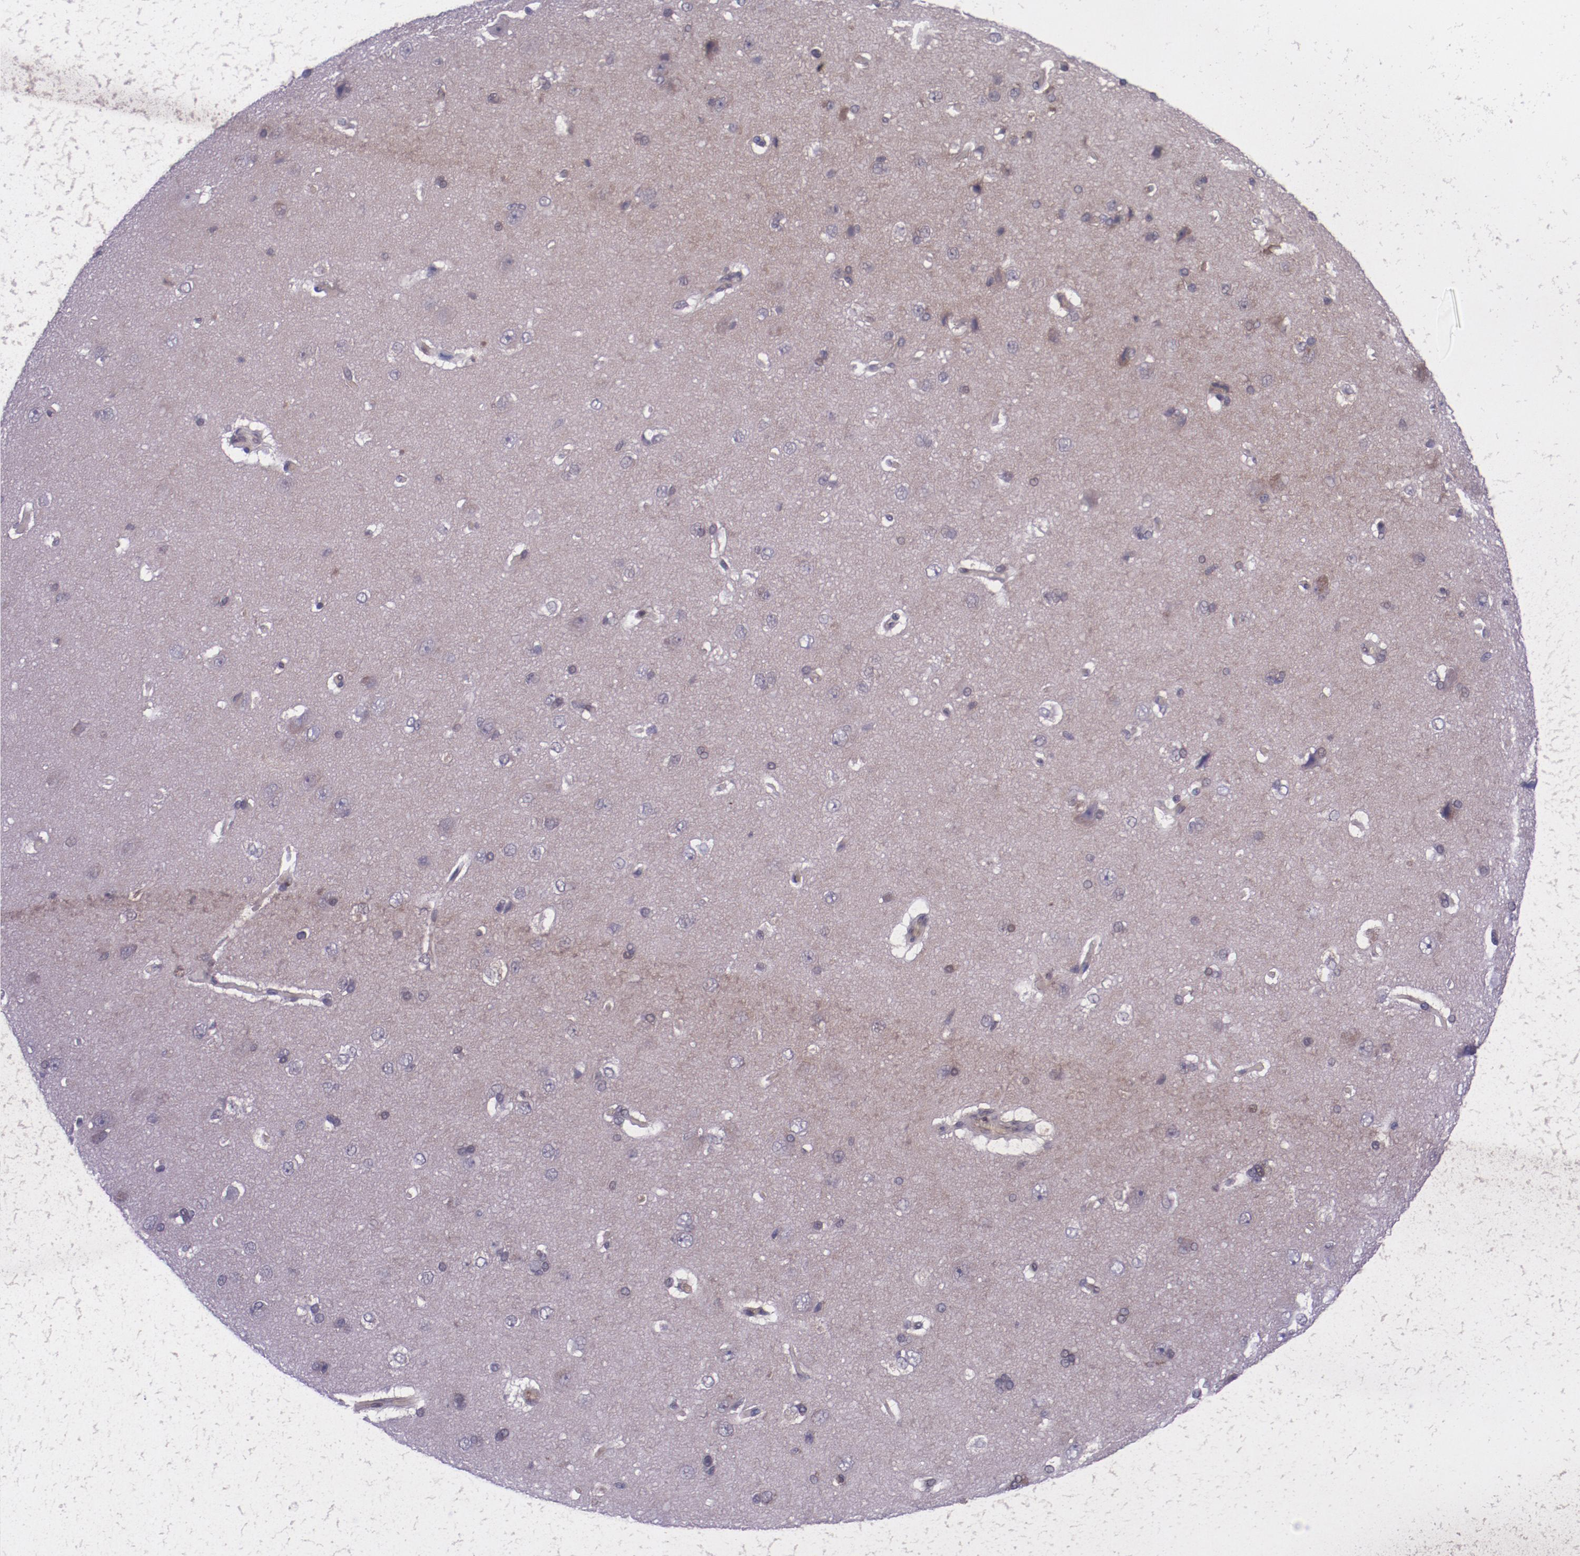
{"staining": {"intensity": "weak", "quantity": ">75%", "location": "cytoplasmic/membranous"}, "tissue": "cerebral cortex", "cell_type": "Endothelial cells", "image_type": "normal", "snomed": [{"axis": "morphology", "description": "Normal tissue, NOS"}, {"axis": "topography", "description": "Cerebral cortex"}], "caption": "An immunohistochemistry micrograph of benign tissue is shown. Protein staining in brown labels weak cytoplasmic/membranous positivity in cerebral cortex within endothelial cells.", "gene": "CP", "patient": {"sex": "female", "age": 45}}